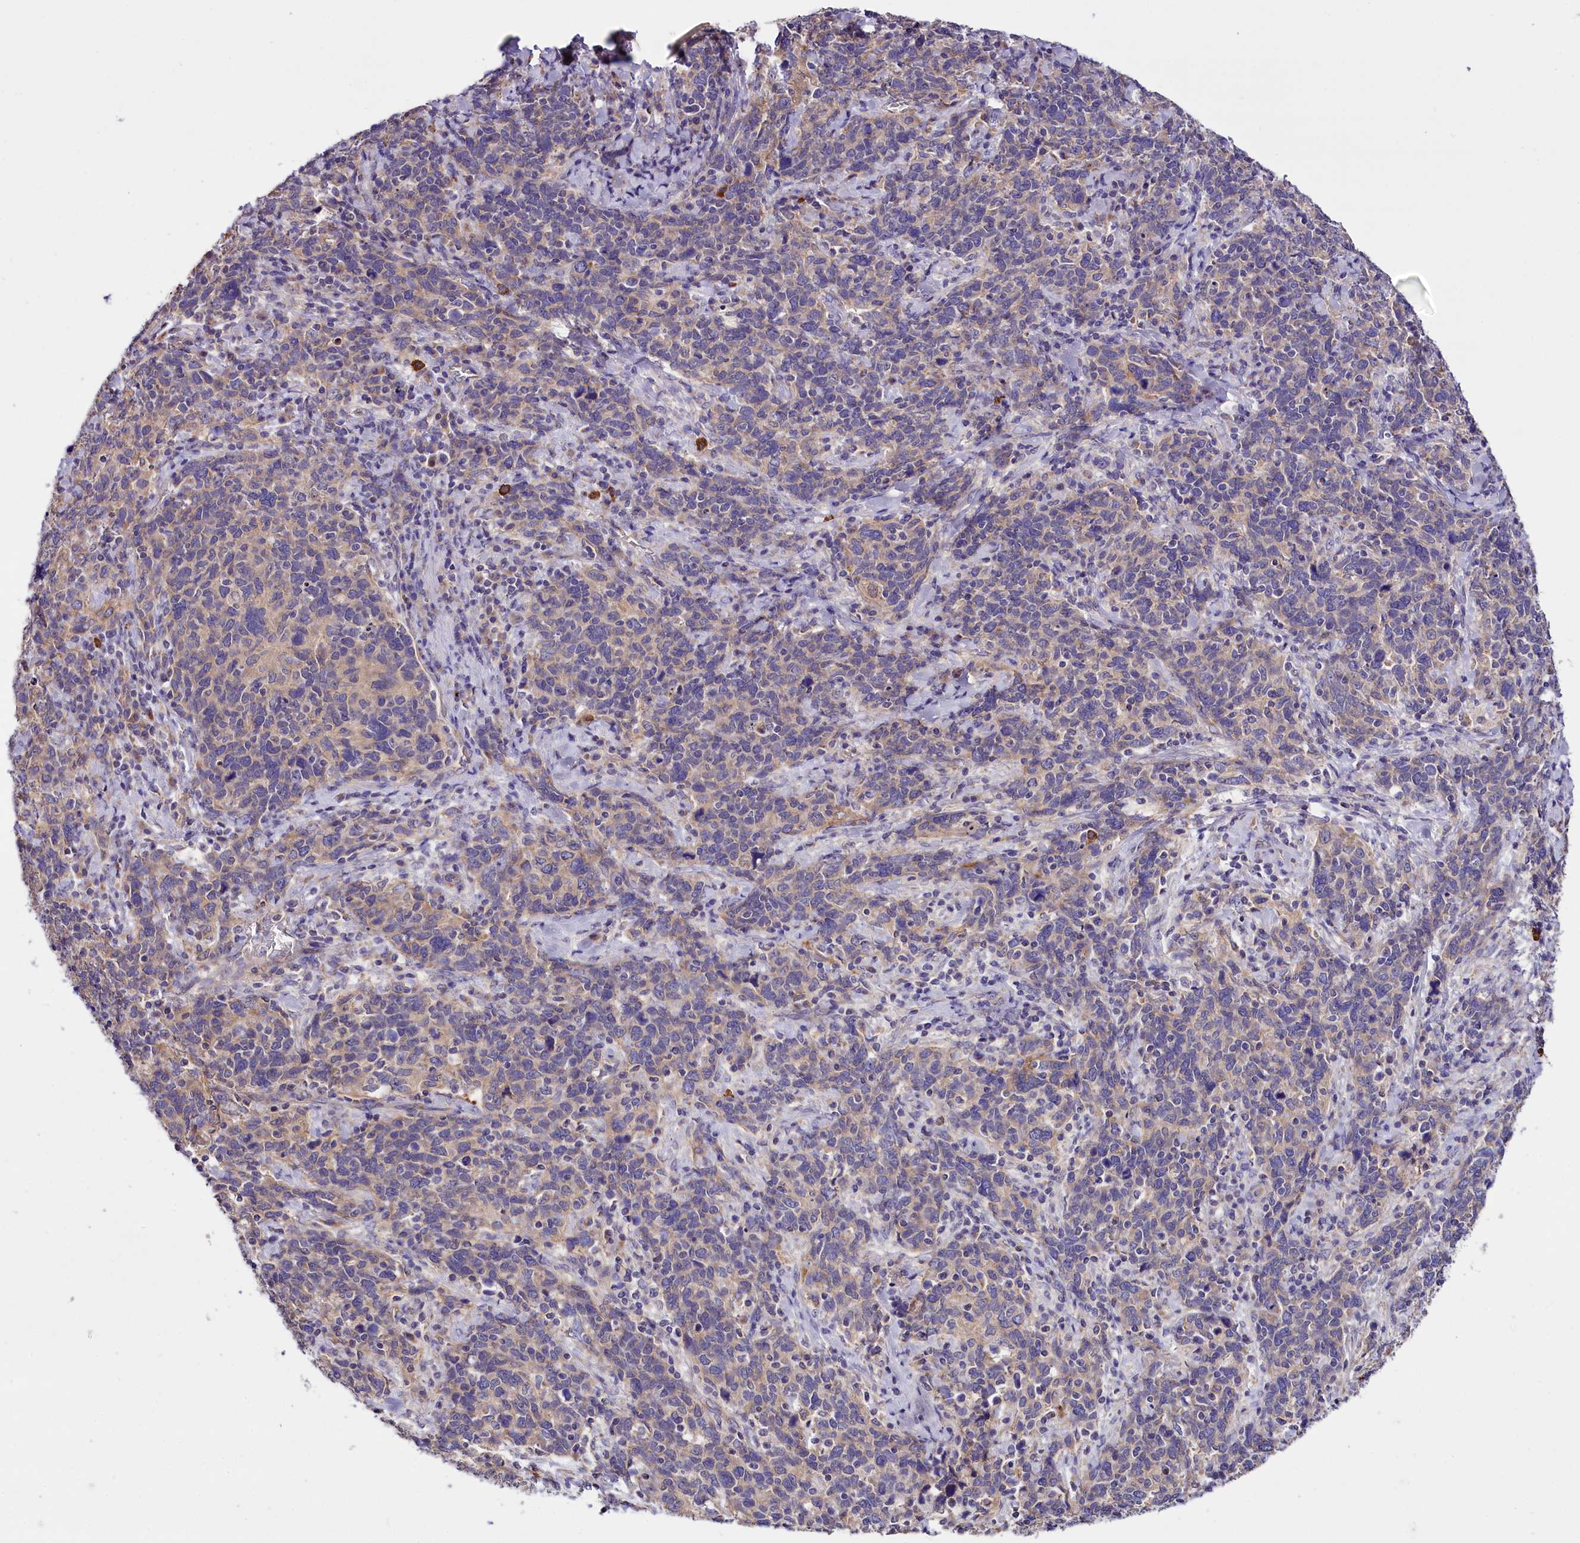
{"staining": {"intensity": "weak", "quantity": "<25%", "location": "cytoplasmic/membranous"}, "tissue": "cervical cancer", "cell_type": "Tumor cells", "image_type": "cancer", "snomed": [{"axis": "morphology", "description": "Squamous cell carcinoma, NOS"}, {"axis": "topography", "description": "Cervix"}], "caption": "A micrograph of cervical squamous cell carcinoma stained for a protein shows no brown staining in tumor cells.", "gene": "ZNF45", "patient": {"sex": "female", "age": 41}}